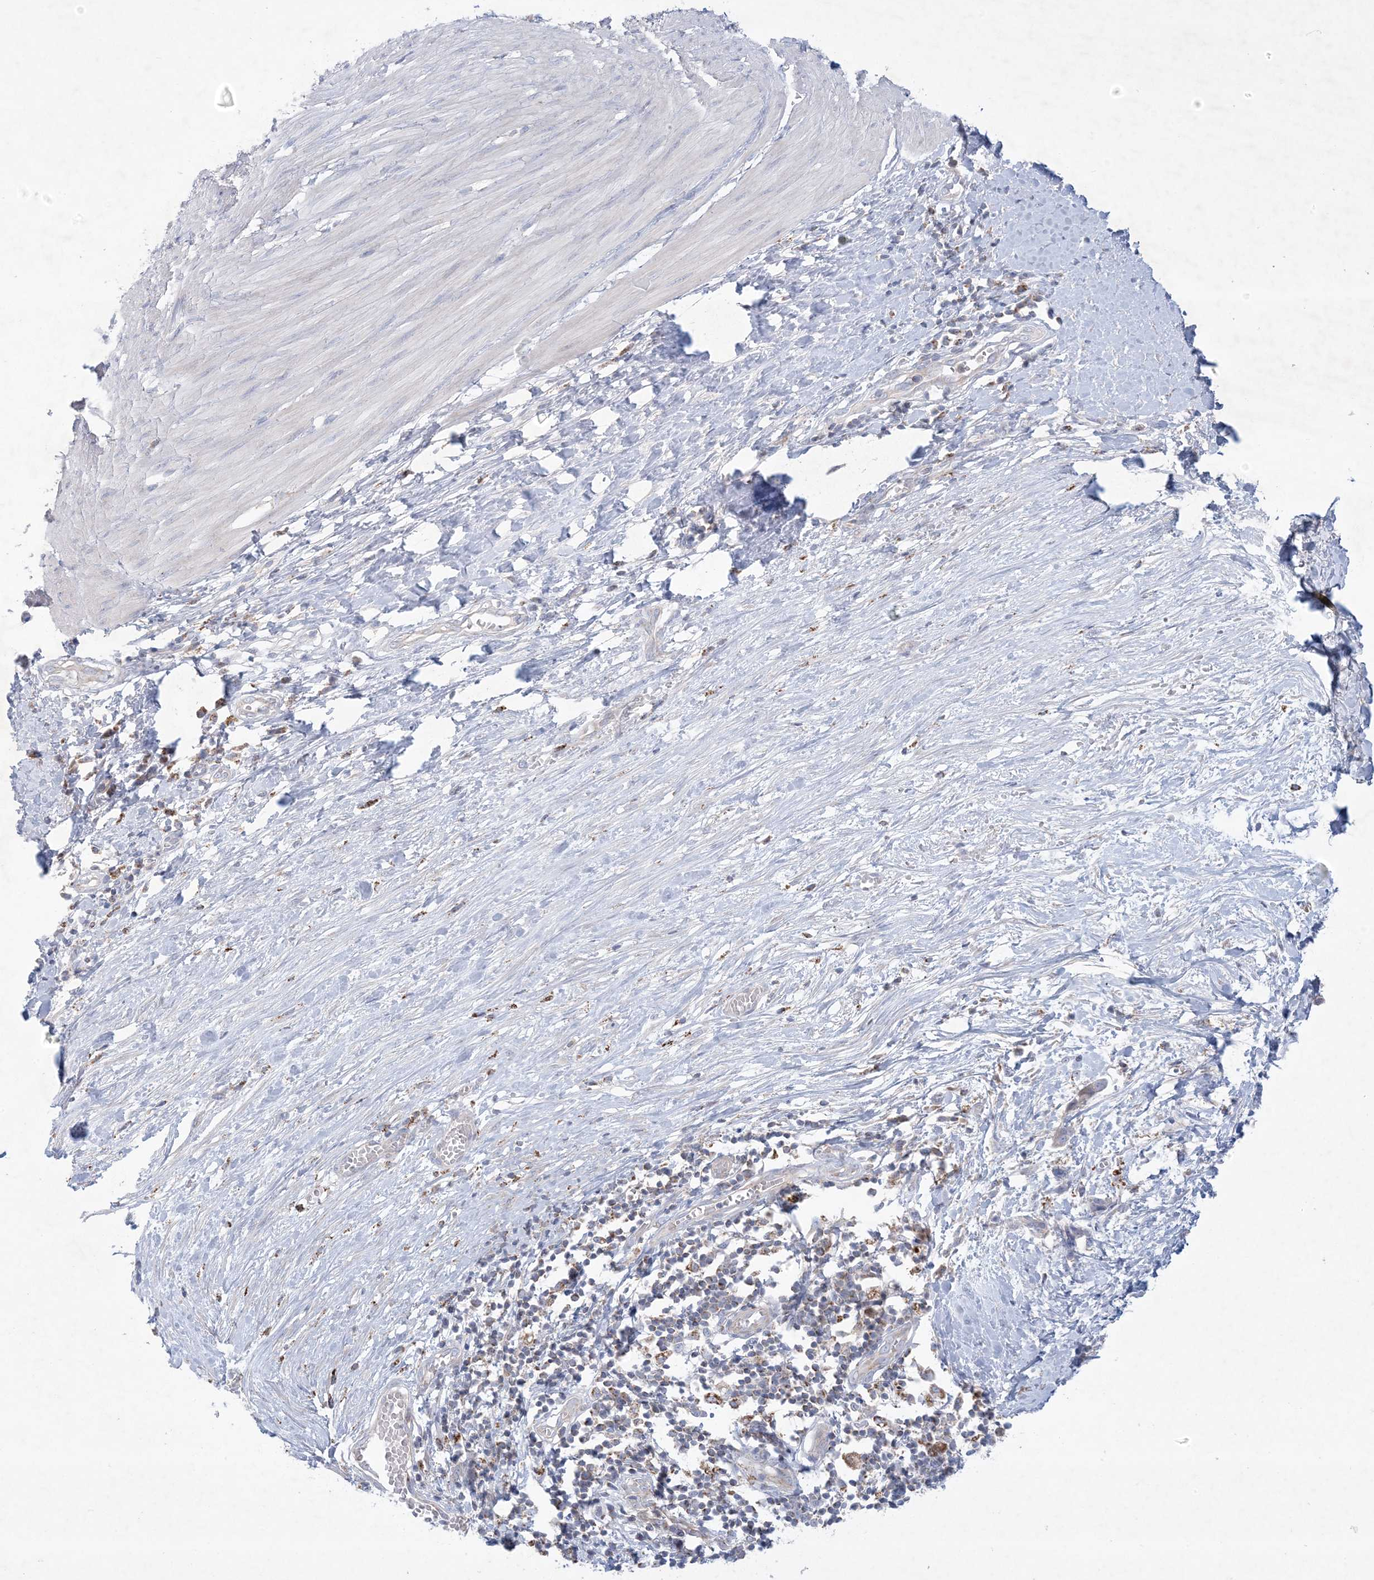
{"staining": {"intensity": "negative", "quantity": "none", "location": "none"}, "tissue": "smooth muscle", "cell_type": "Smooth muscle cells", "image_type": "normal", "snomed": [{"axis": "morphology", "description": "Normal tissue, NOS"}, {"axis": "morphology", "description": "Adenocarcinoma, NOS"}, {"axis": "topography", "description": "Colon"}, {"axis": "topography", "description": "Peripheral nerve tissue"}], "caption": "Protein analysis of unremarkable smooth muscle reveals no significant staining in smooth muscle cells. (DAB immunohistochemistry (IHC), high magnification).", "gene": "KCTD6", "patient": {"sex": "male", "age": 14}}